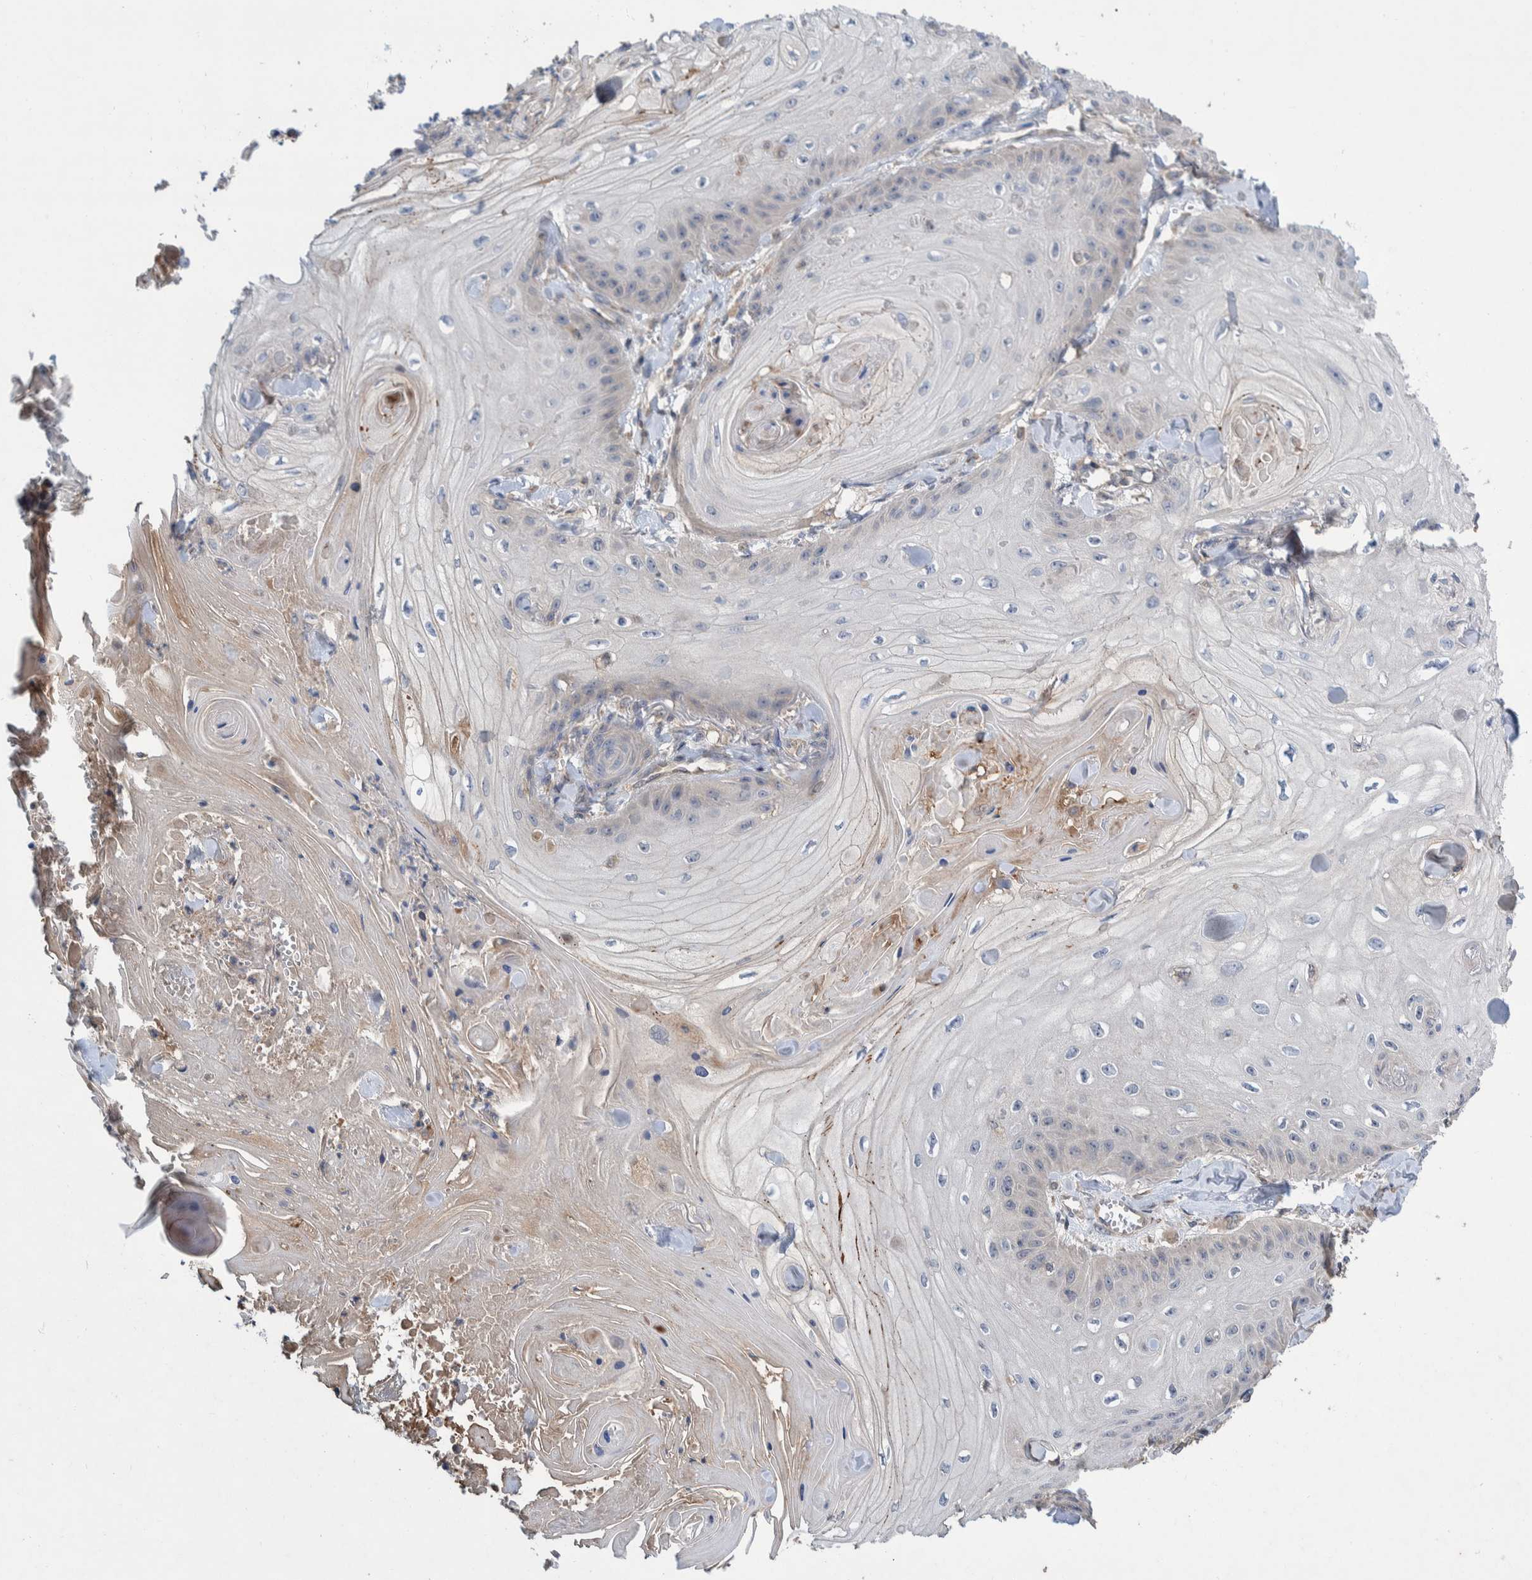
{"staining": {"intensity": "negative", "quantity": "none", "location": "none"}, "tissue": "skin cancer", "cell_type": "Tumor cells", "image_type": "cancer", "snomed": [{"axis": "morphology", "description": "Squamous cell carcinoma, NOS"}, {"axis": "topography", "description": "Skin"}], "caption": "An IHC image of squamous cell carcinoma (skin) is shown. There is no staining in tumor cells of squamous cell carcinoma (skin).", "gene": "PLPBP", "patient": {"sex": "male", "age": 74}}